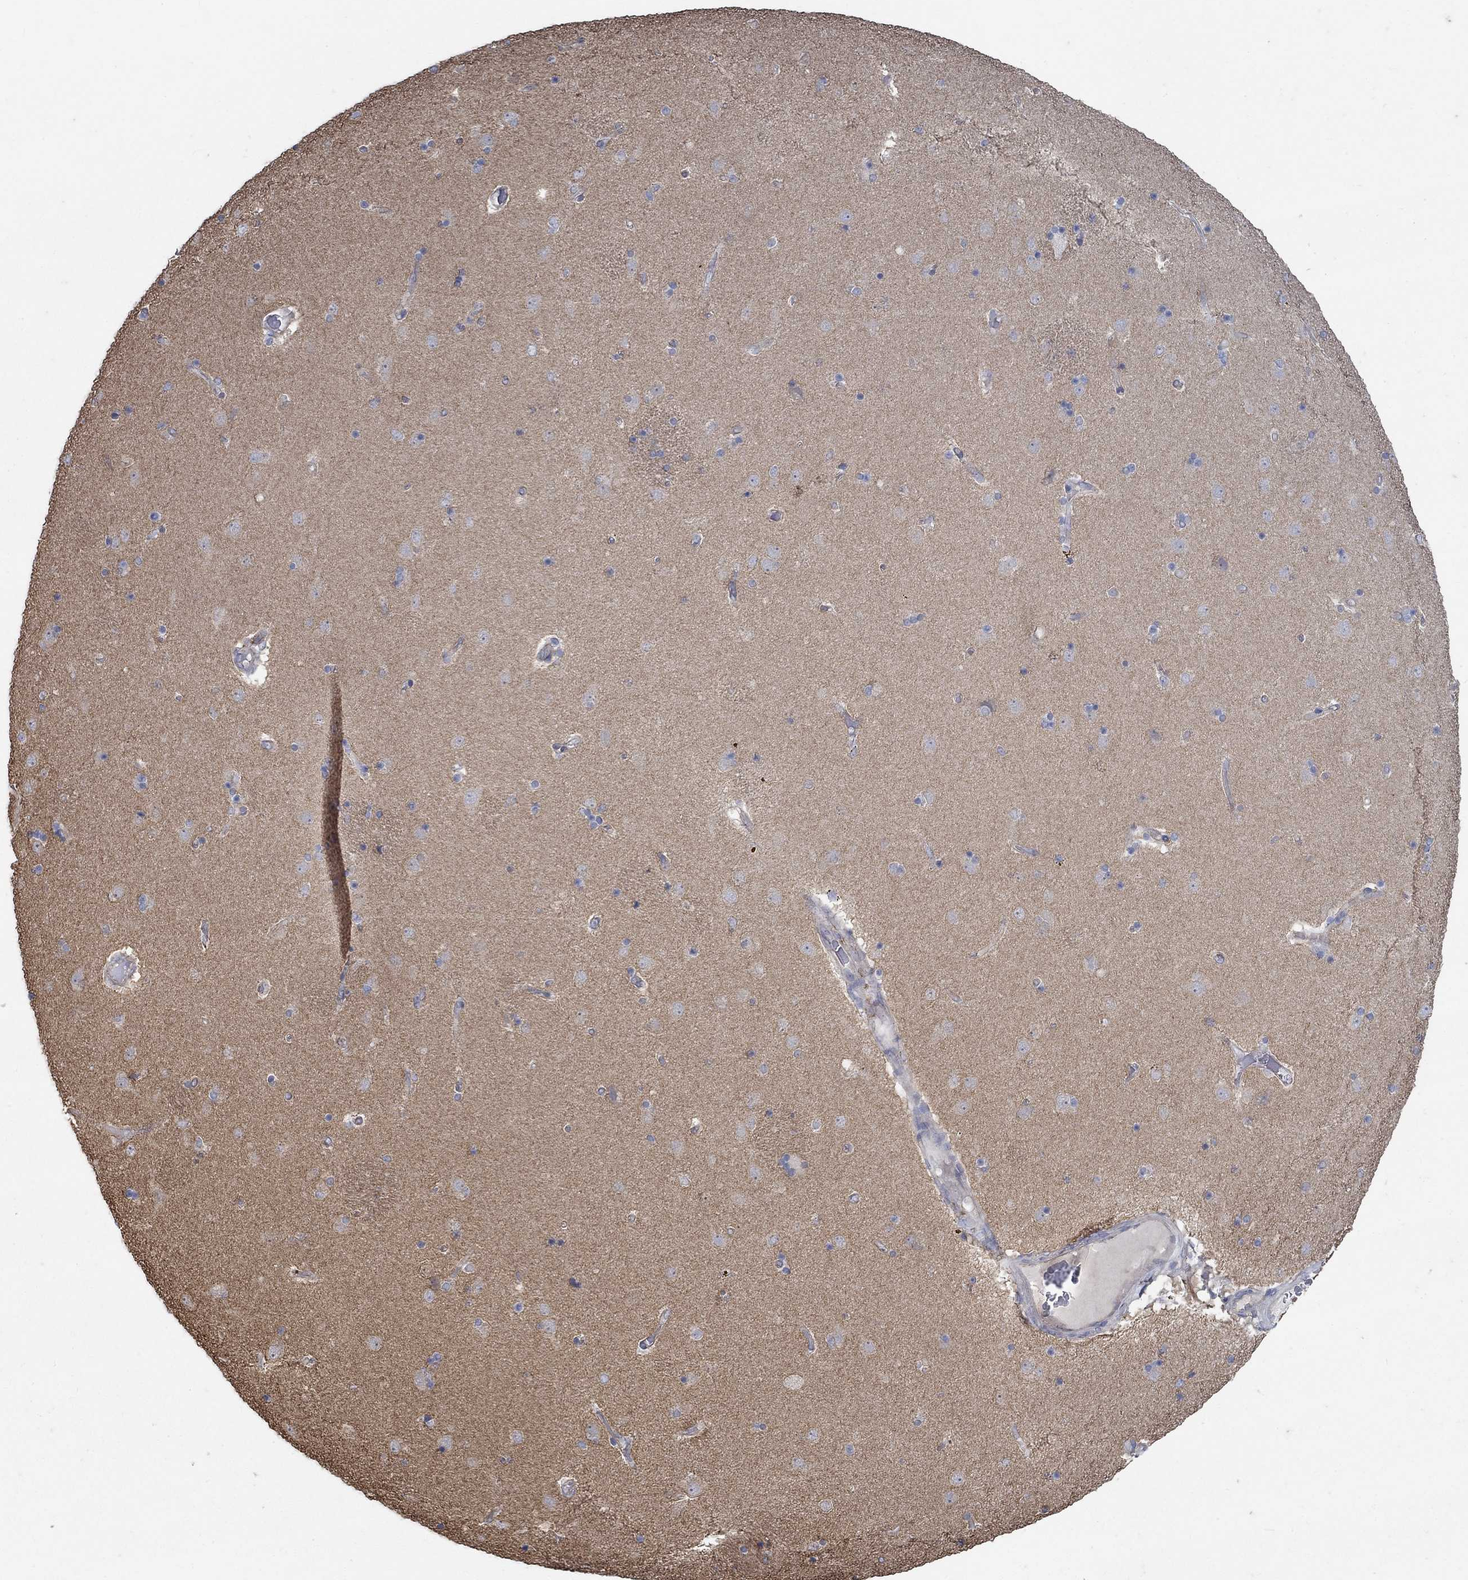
{"staining": {"intensity": "strong", "quantity": "<25%", "location": "cytoplasmic/membranous"}, "tissue": "caudate", "cell_type": "Glial cells", "image_type": "normal", "snomed": [{"axis": "morphology", "description": "Normal tissue, NOS"}, {"axis": "topography", "description": "Lateral ventricle wall"}], "caption": "High-power microscopy captured an immunohistochemistry image of unremarkable caudate, revealing strong cytoplasmic/membranous expression in about <25% of glial cells. The staining was performed using DAB, with brown indicating positive protein expression. Nuclei are stained blue with hematoxylin.", "gene": "TMEM198", "patient": {"sex": "male", "age": 54}}